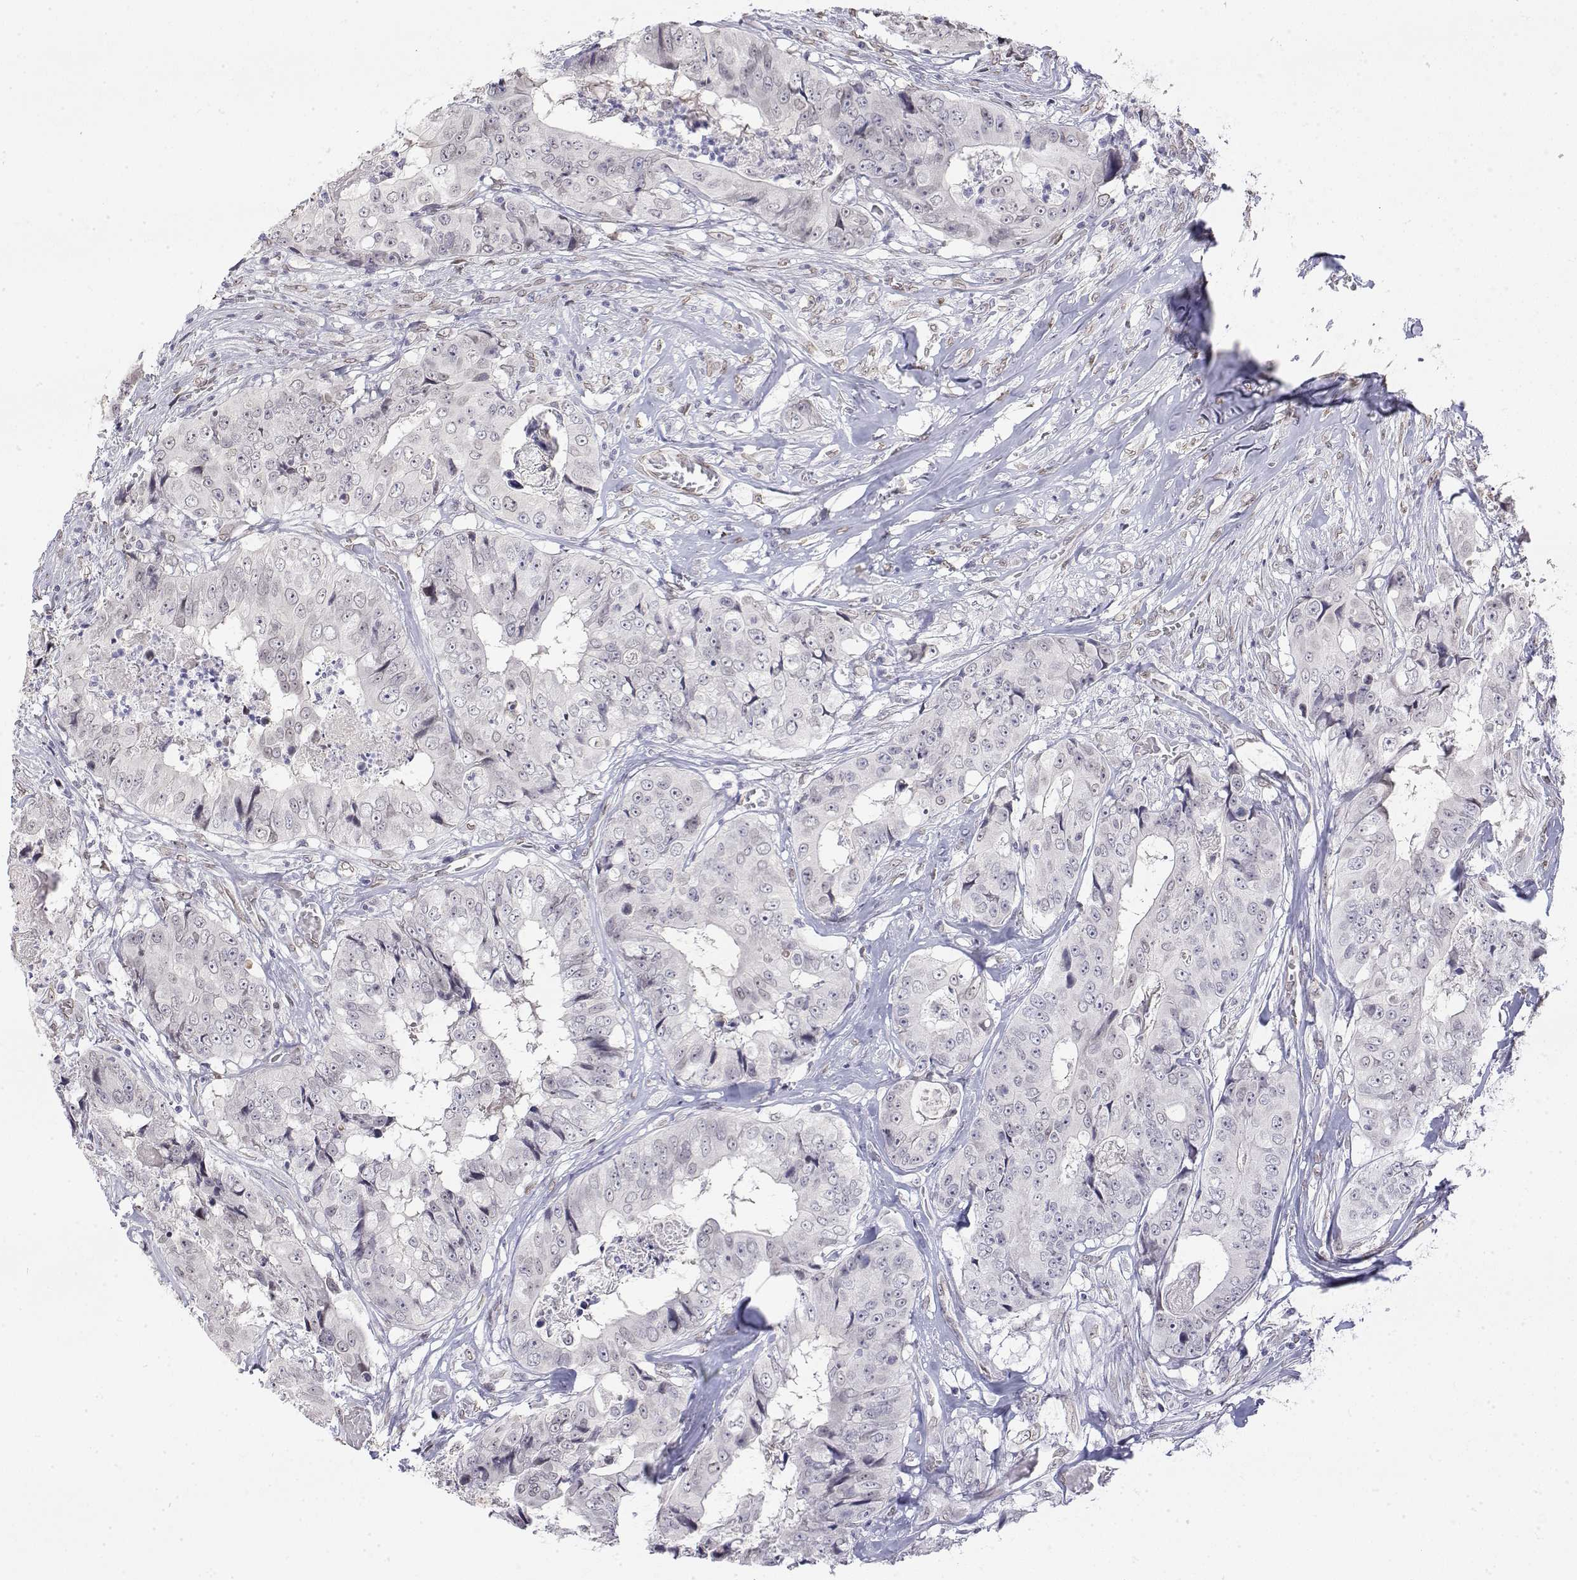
{"staining": {"intensity": "negative", "quantity": "none", "location": "none"}, "tissue": "colorectal cancer", "cell_type": "Tumor cells", "image_type": "cancer", "snomed": [{"axis": "morphology", "description": "Adenocarcinoma, NOS"}, {"axis": "topography", "description": "Rectum"}], "caption": "The immunohistochemistry photomicrograph has no significant positivity in tumor cells of colorectal cancer (adenocarcinoma) tissue.", "gene": "ZNF532", "patient": {"sex": "female", "age": 62}}